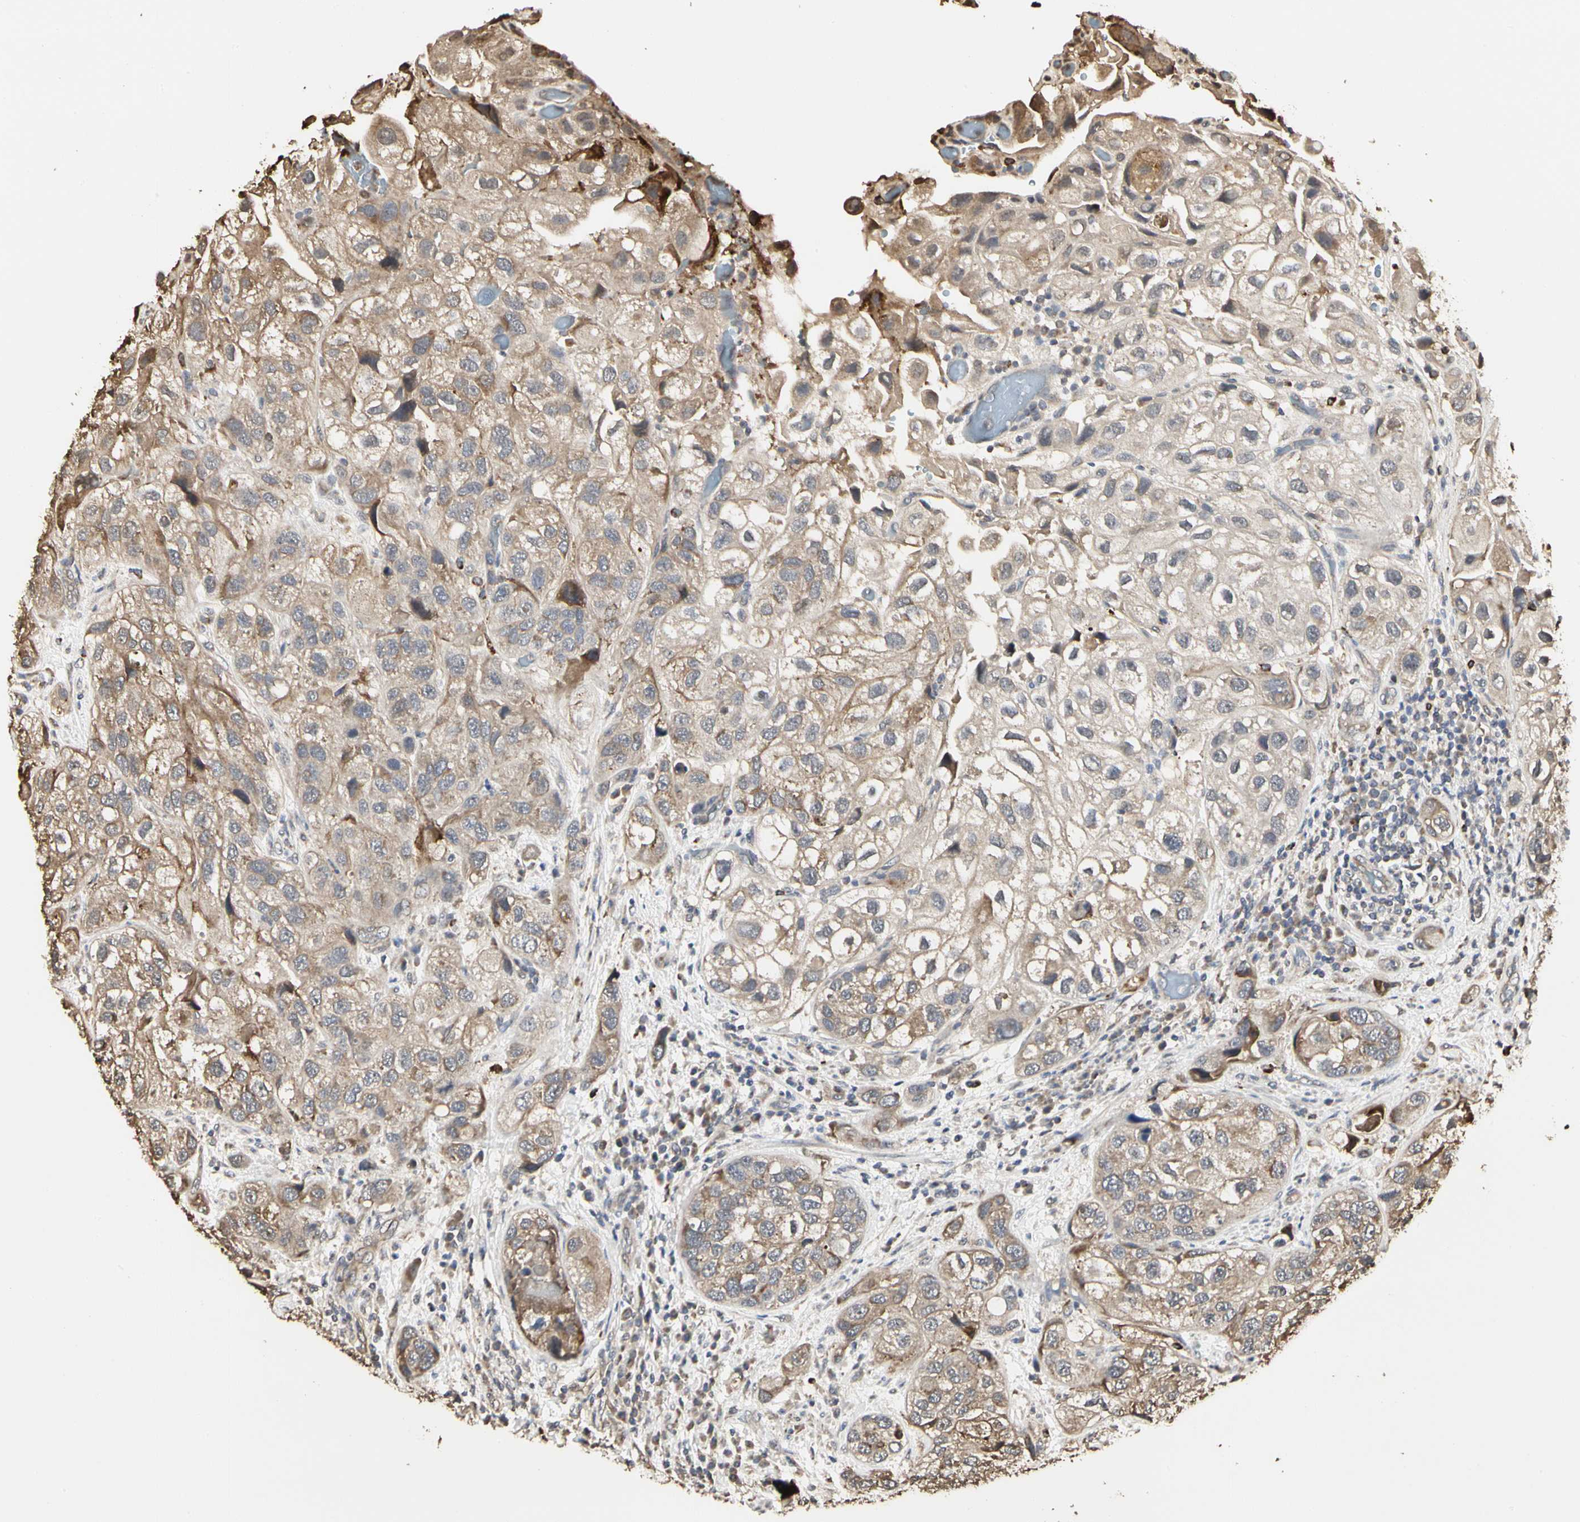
{"staining": {"intensity": "moderate", "quantity": ">75%", "location": "cytoplasmic/membranous"}, "tissue": "urothelial cancer", "cell_type": "Tumor cells", "image_type": "cancer", "snomed": [{"axis": "morphology", "description": "Urothelial carcinoma, High grade"}, {"axis": "topography", "description": "Urinary bladder"}], "caption": "The image shows immunohistochemical staining of urothelial carcinoma (high-grade). There is moderate cytoplasmic/membranous expression is seen in about >75% of tumor cells.", "gene": "TAOK1", "patient": {"sex": "female", "age": 64}}